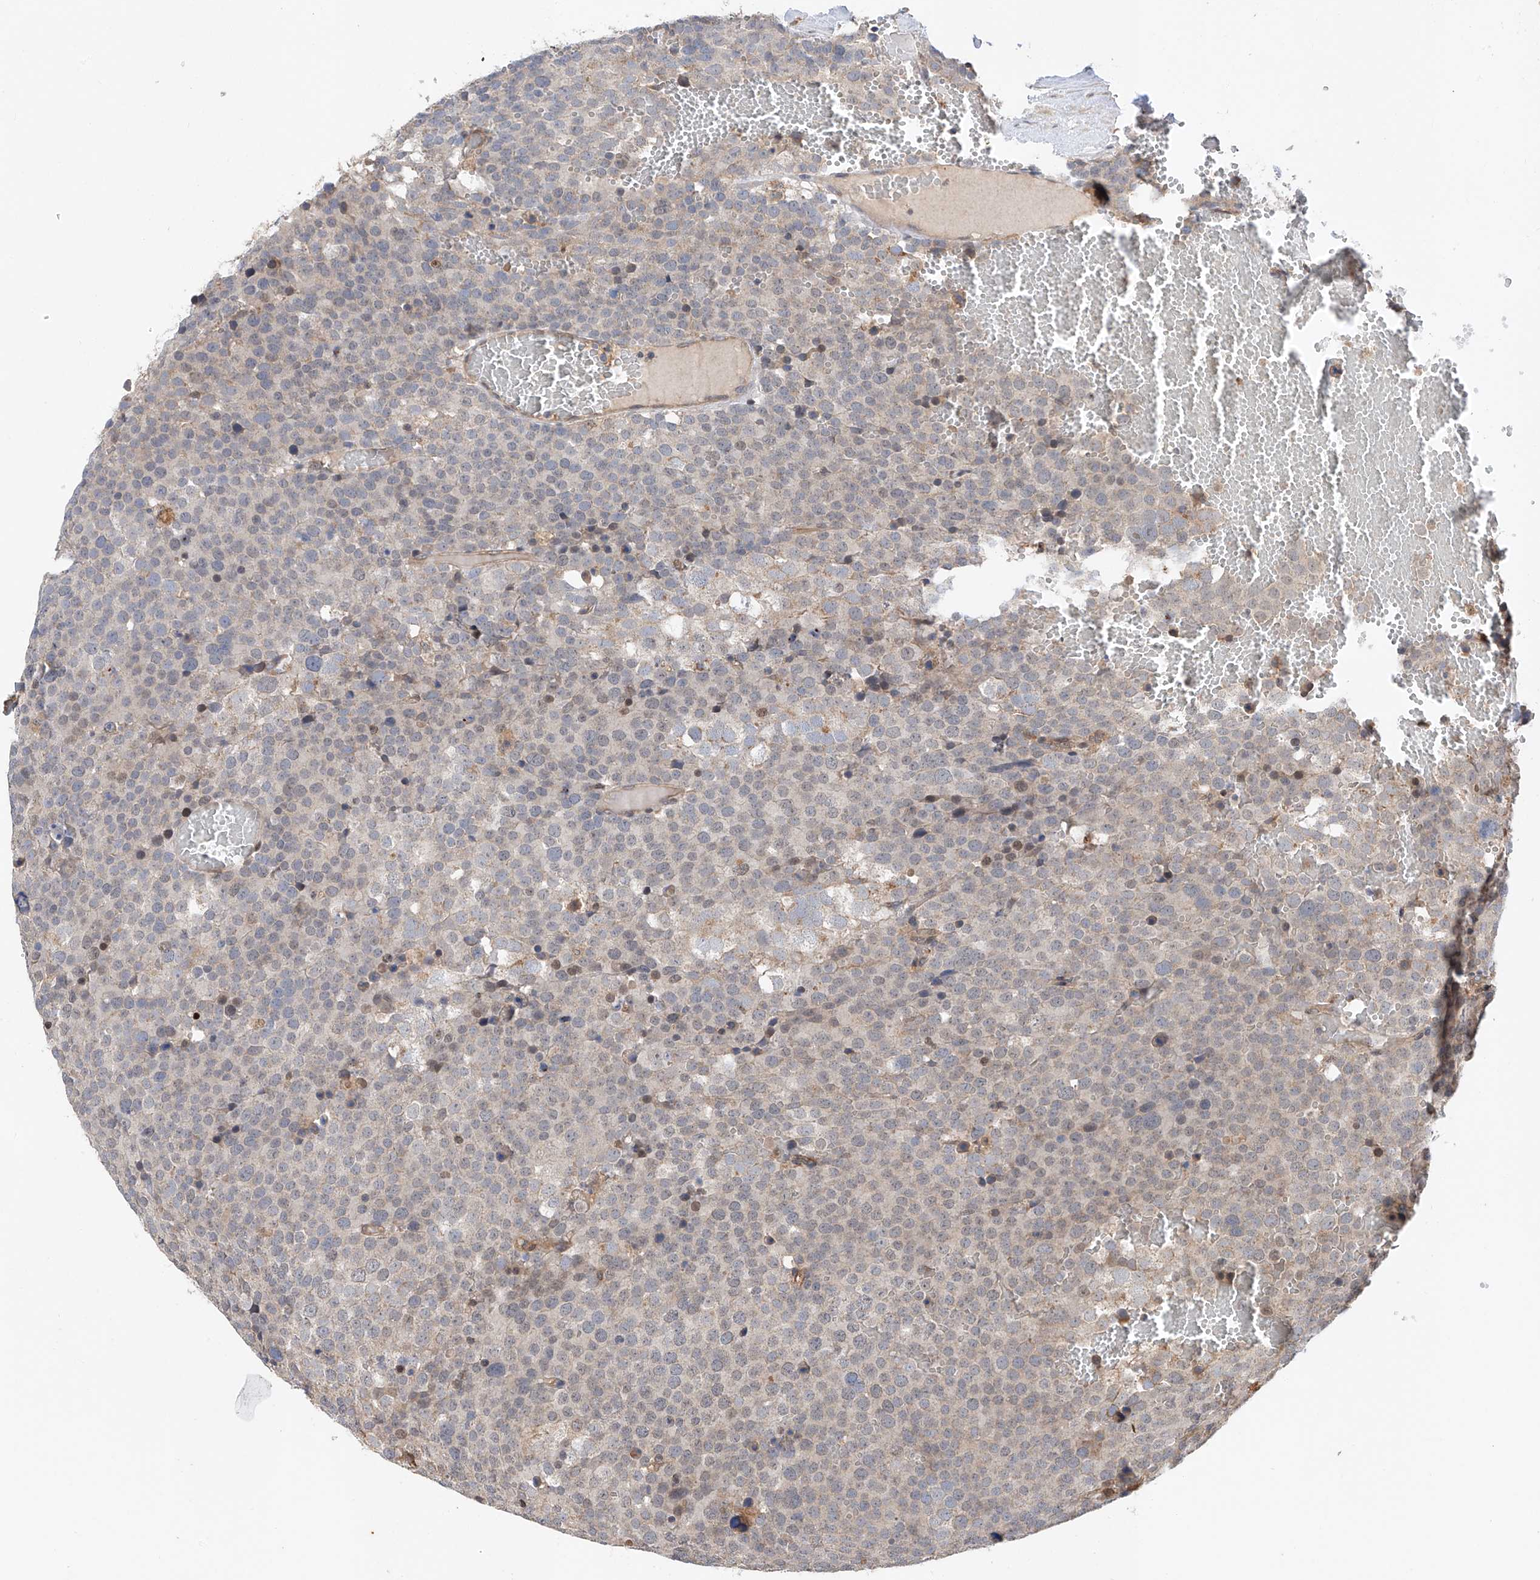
{"staining": {"intensity": "negative", "quantity": "none", "location": "none"}, "tissue": "testis cancer", "cell_type": "Tumor cells", "image_type": "cancer", "snomed": [{"axis": "morphology", "description": "Seminoma, NOS"}, {"axis": "topography", "description": "Testis"}], "caption": "Human testis cancer (seminoma) stained for a protein using immunohistochemistry reveals no staining in tumor cells.", "gene": "RILPL2", "patient": {"sex": "male", "age": 71}}